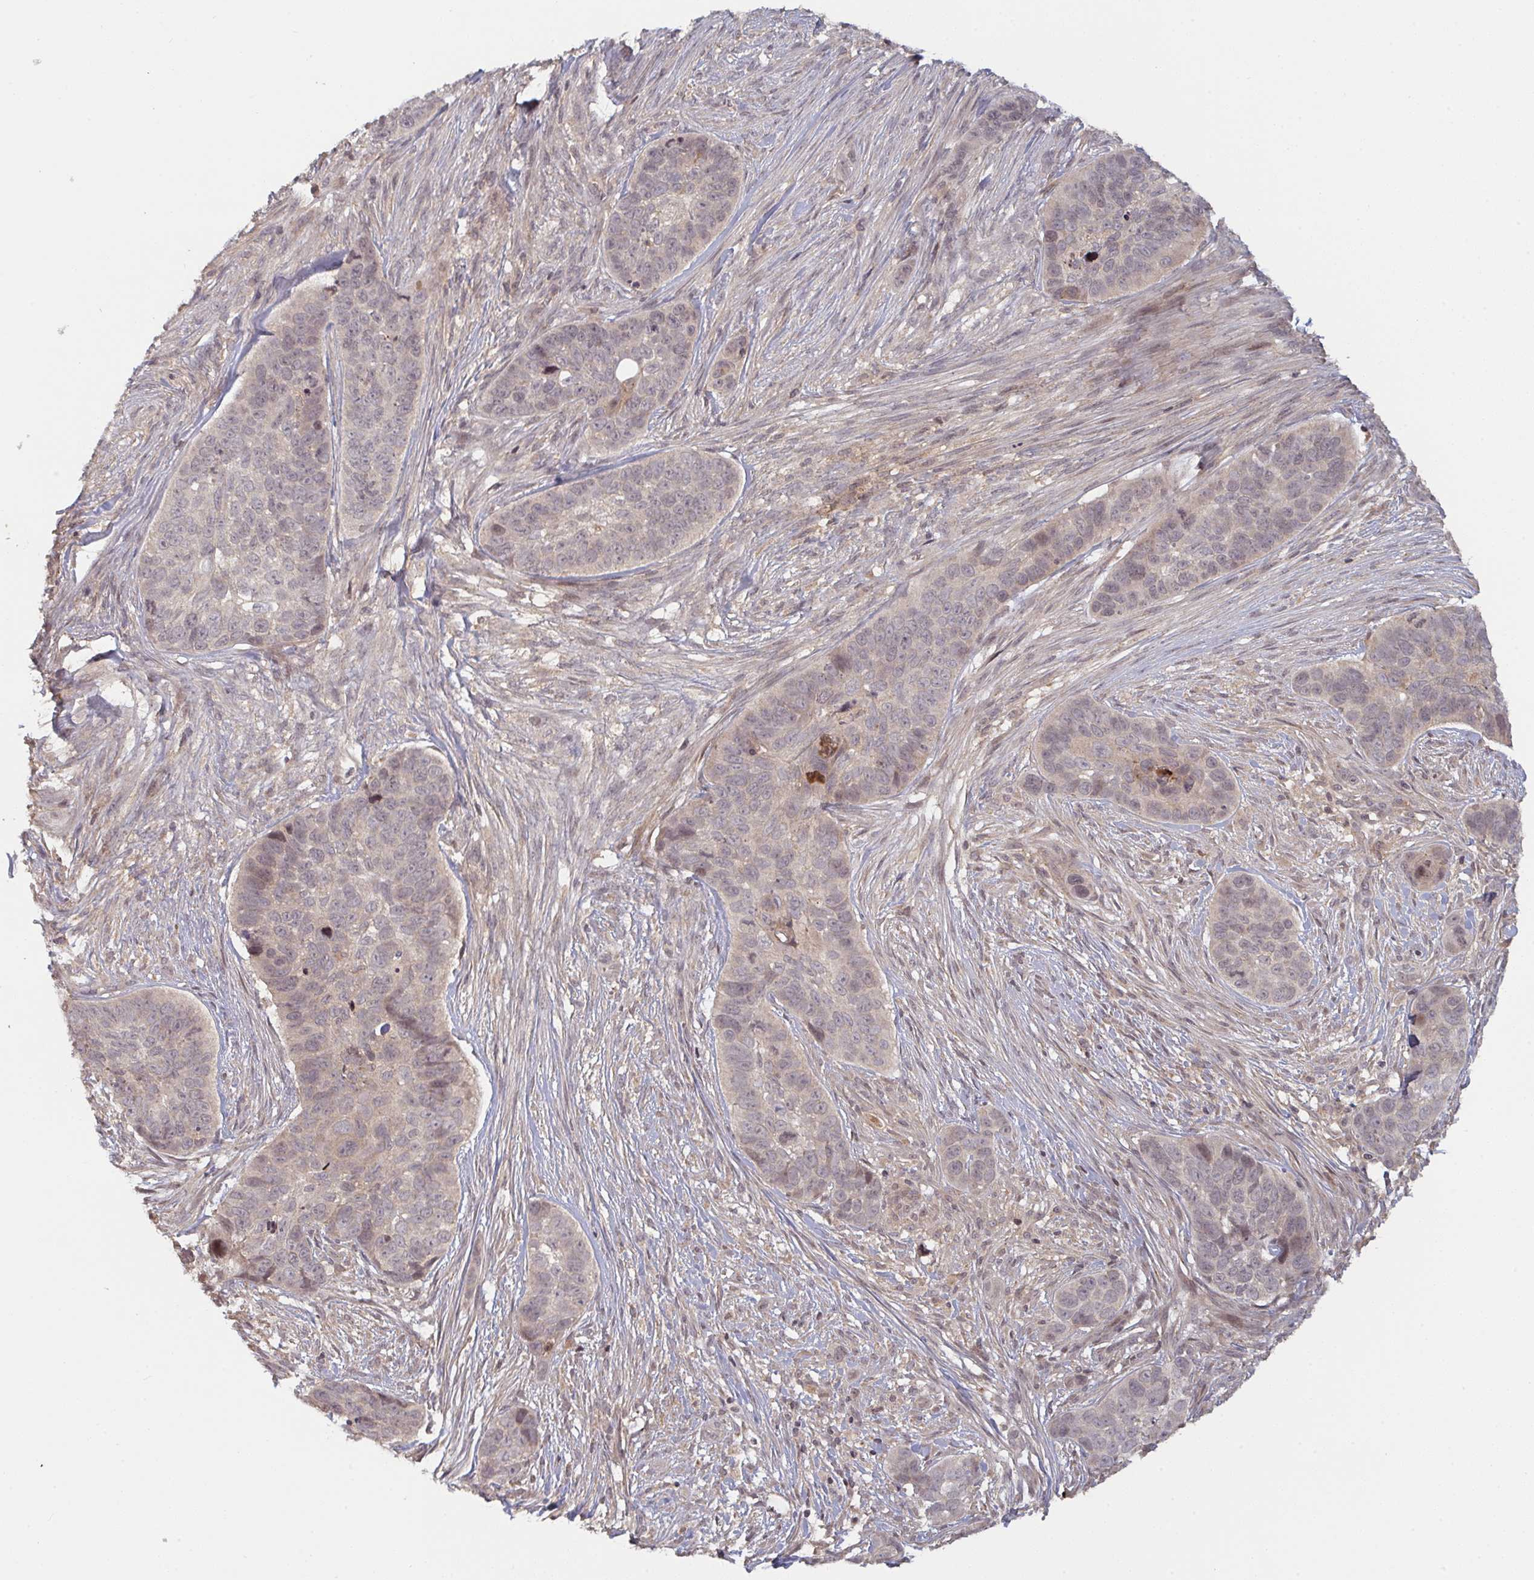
{"staining": {"intensity": "moderate", "quantity": "<25%", "location": "nuclear"}, "tissue": "skin cancer", "cell_type": "Tumor cells", "image_type": "cancer", "snomed": [{"axis": "morphology", "description": "Basal cell carcinoma"}, {"axis": "topography", "description": "Skin"}], "caption": "An image of skin cancer stained for a protein shows moderate nuclear brown staining in tumor cells.", "gene": "DCST1", "patient": {"sex": "female", "age": 82}}